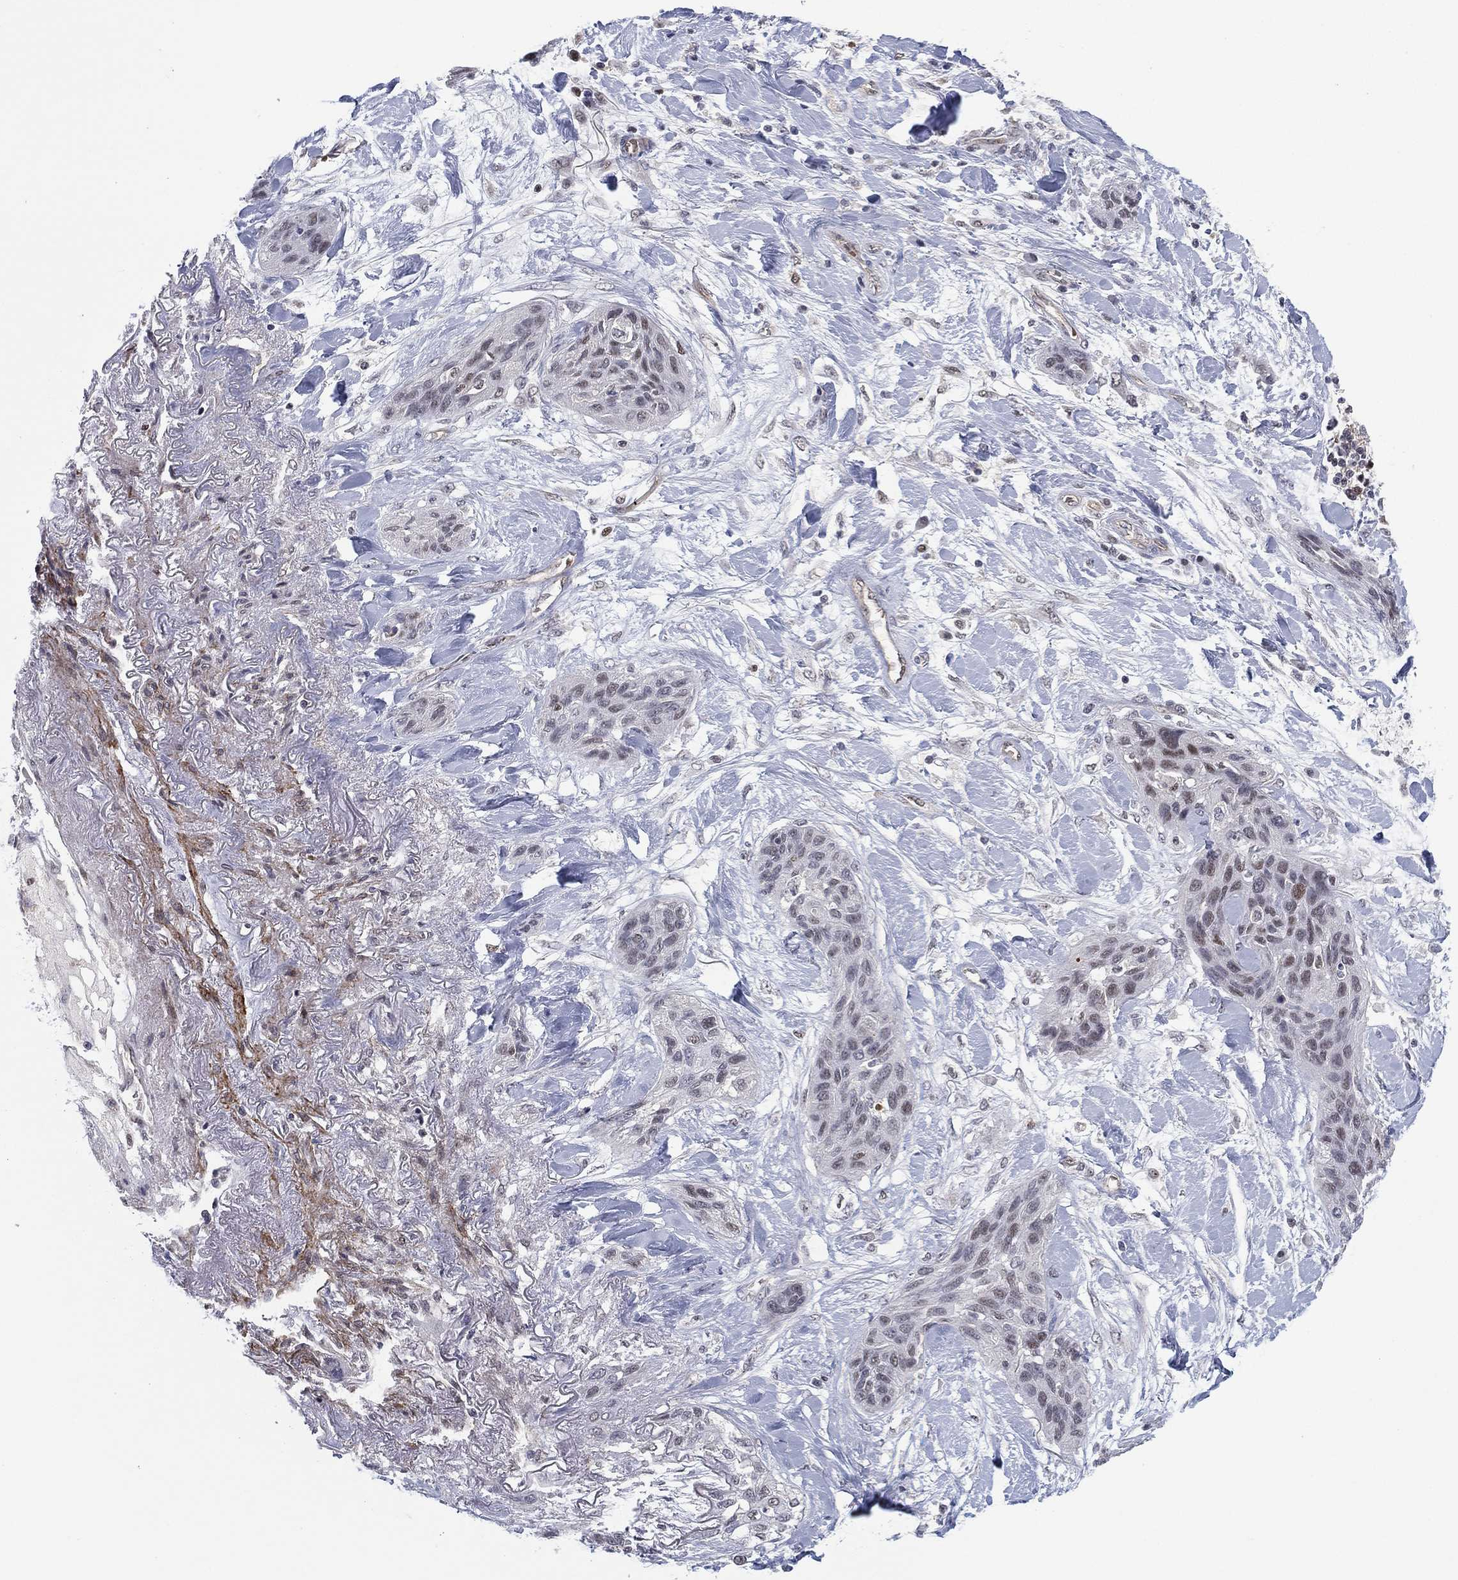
{"staining": {"intensity": "negative", "quantity": "none", "location": "none"}, "tissue": "lung cancer", "cell_type": "Tumor cells", "image_type": "cancer", "snomed": [{"axis": "morphology", "description": "Squamous cell carcinoma, NOS"}, {"axis": "topography", "description": "Lung"}], "caption": "A histopathology image of human lung cancer (squamous cell carcinoma) is negative for staining in tumor cells. The staining was performed using DAB (3,3'-diaminobenzidine) to visualize the protein expression in brown, while the nuclei were stained in blue with hematoxylin (Magnification: 20x).", "gene": "GSE1", "patient": {"sex": "female", "age": 70}}